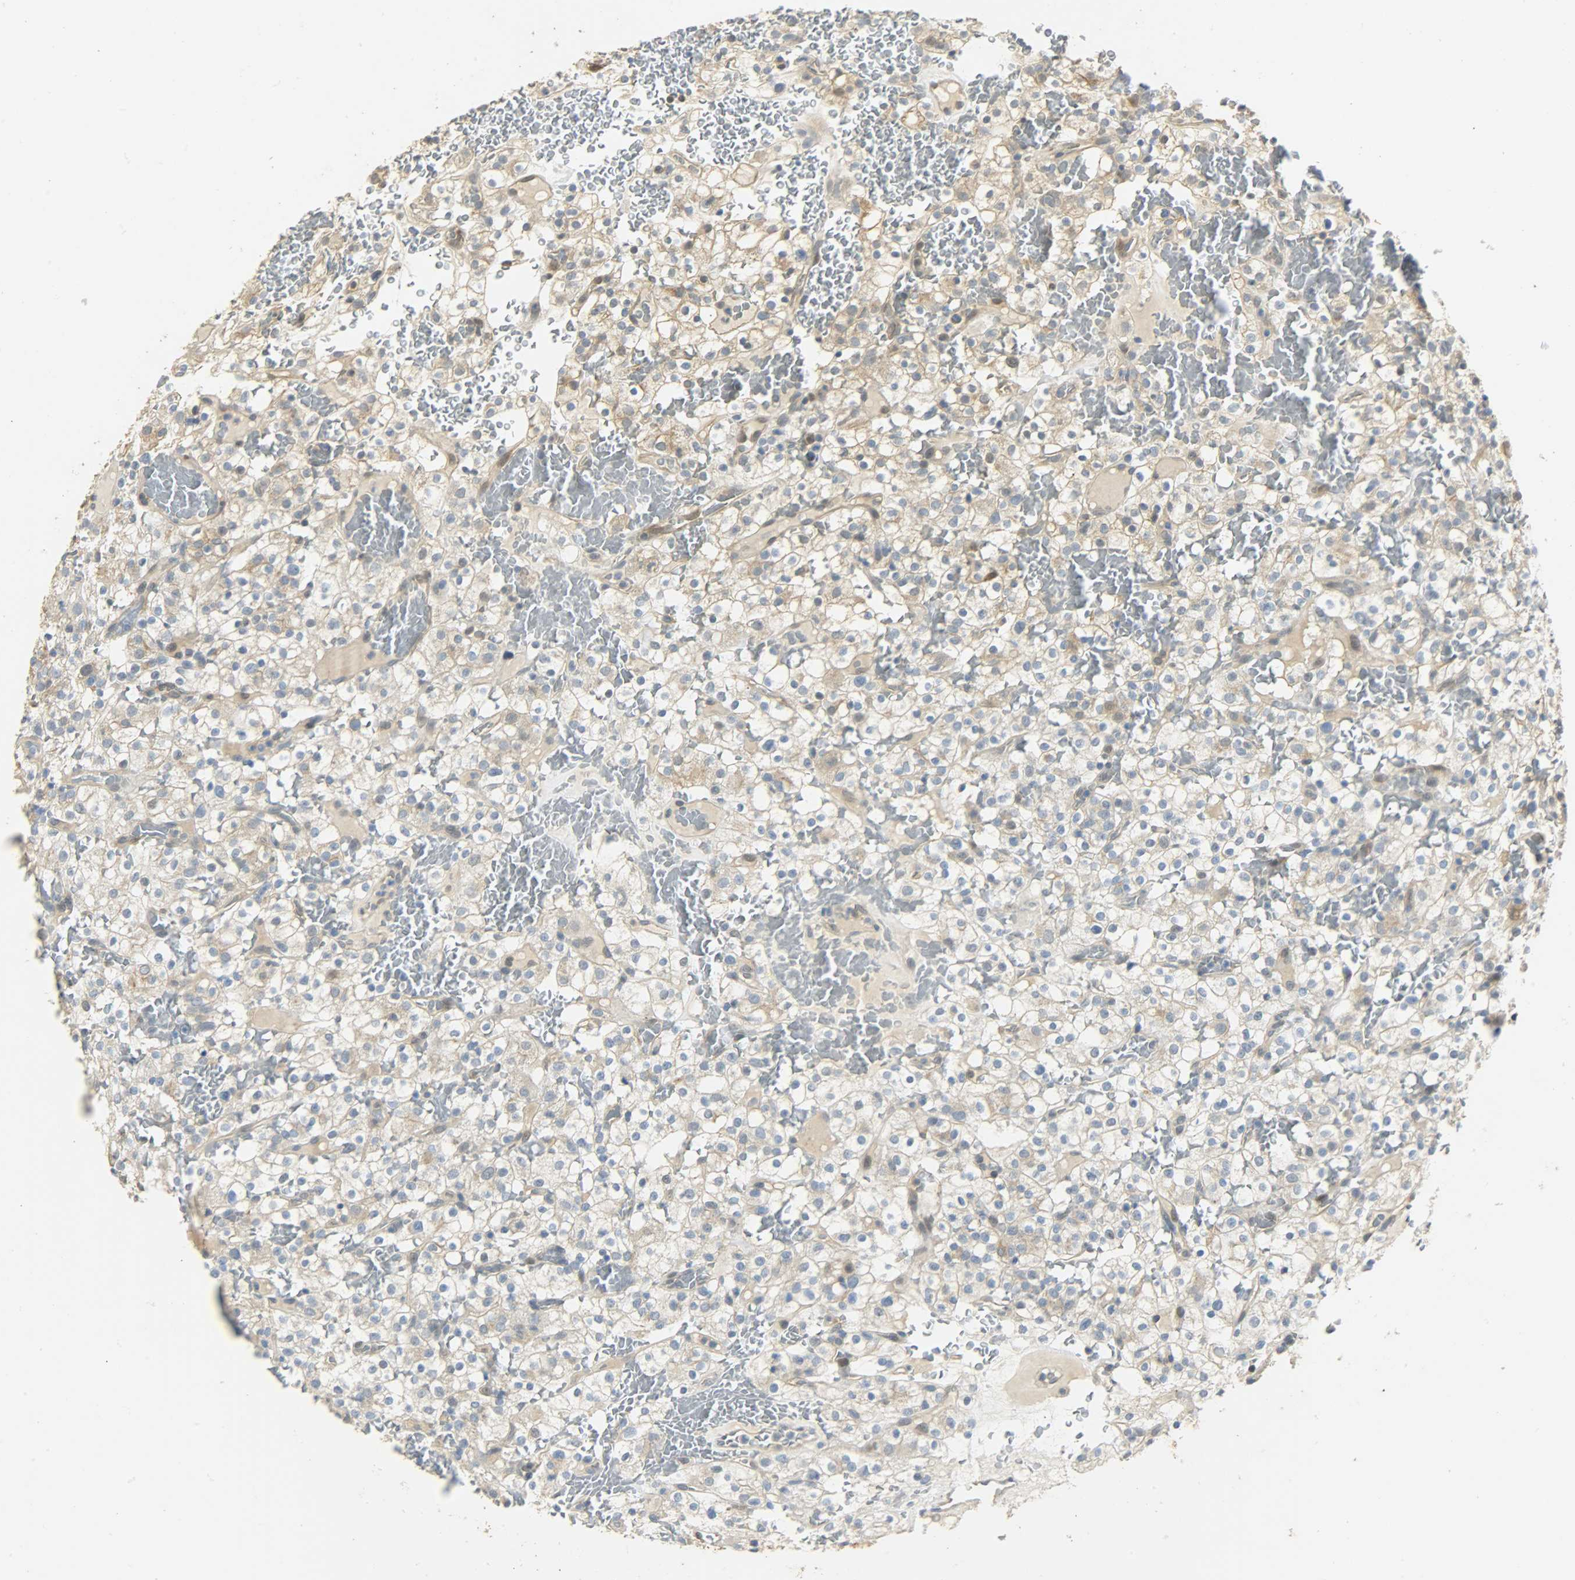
{"staining": {"intensity": "moderate", "quantity": "25%-75%", "location": "cytoplasmic/membranous"}, "tissue": "renal cancer", "cell_type": "Tumor cells", "image_type": "cancer", "snomed": [{"axis": "morphology", "description": "Normal tissue, NOS"}, {"axis": "morphology", "description": "Adenocarcinoma, NOS"}, {"axis": "topography", "description": "Kidney"}], "caption": "Protein expression analysis of renal adenocarcinoma shows moderate cytoplasmic/membranous expression in approximately 25%-75% of tumor cells.", "gene": "USP13", "patient": {"sex": "female", "age": 72}}